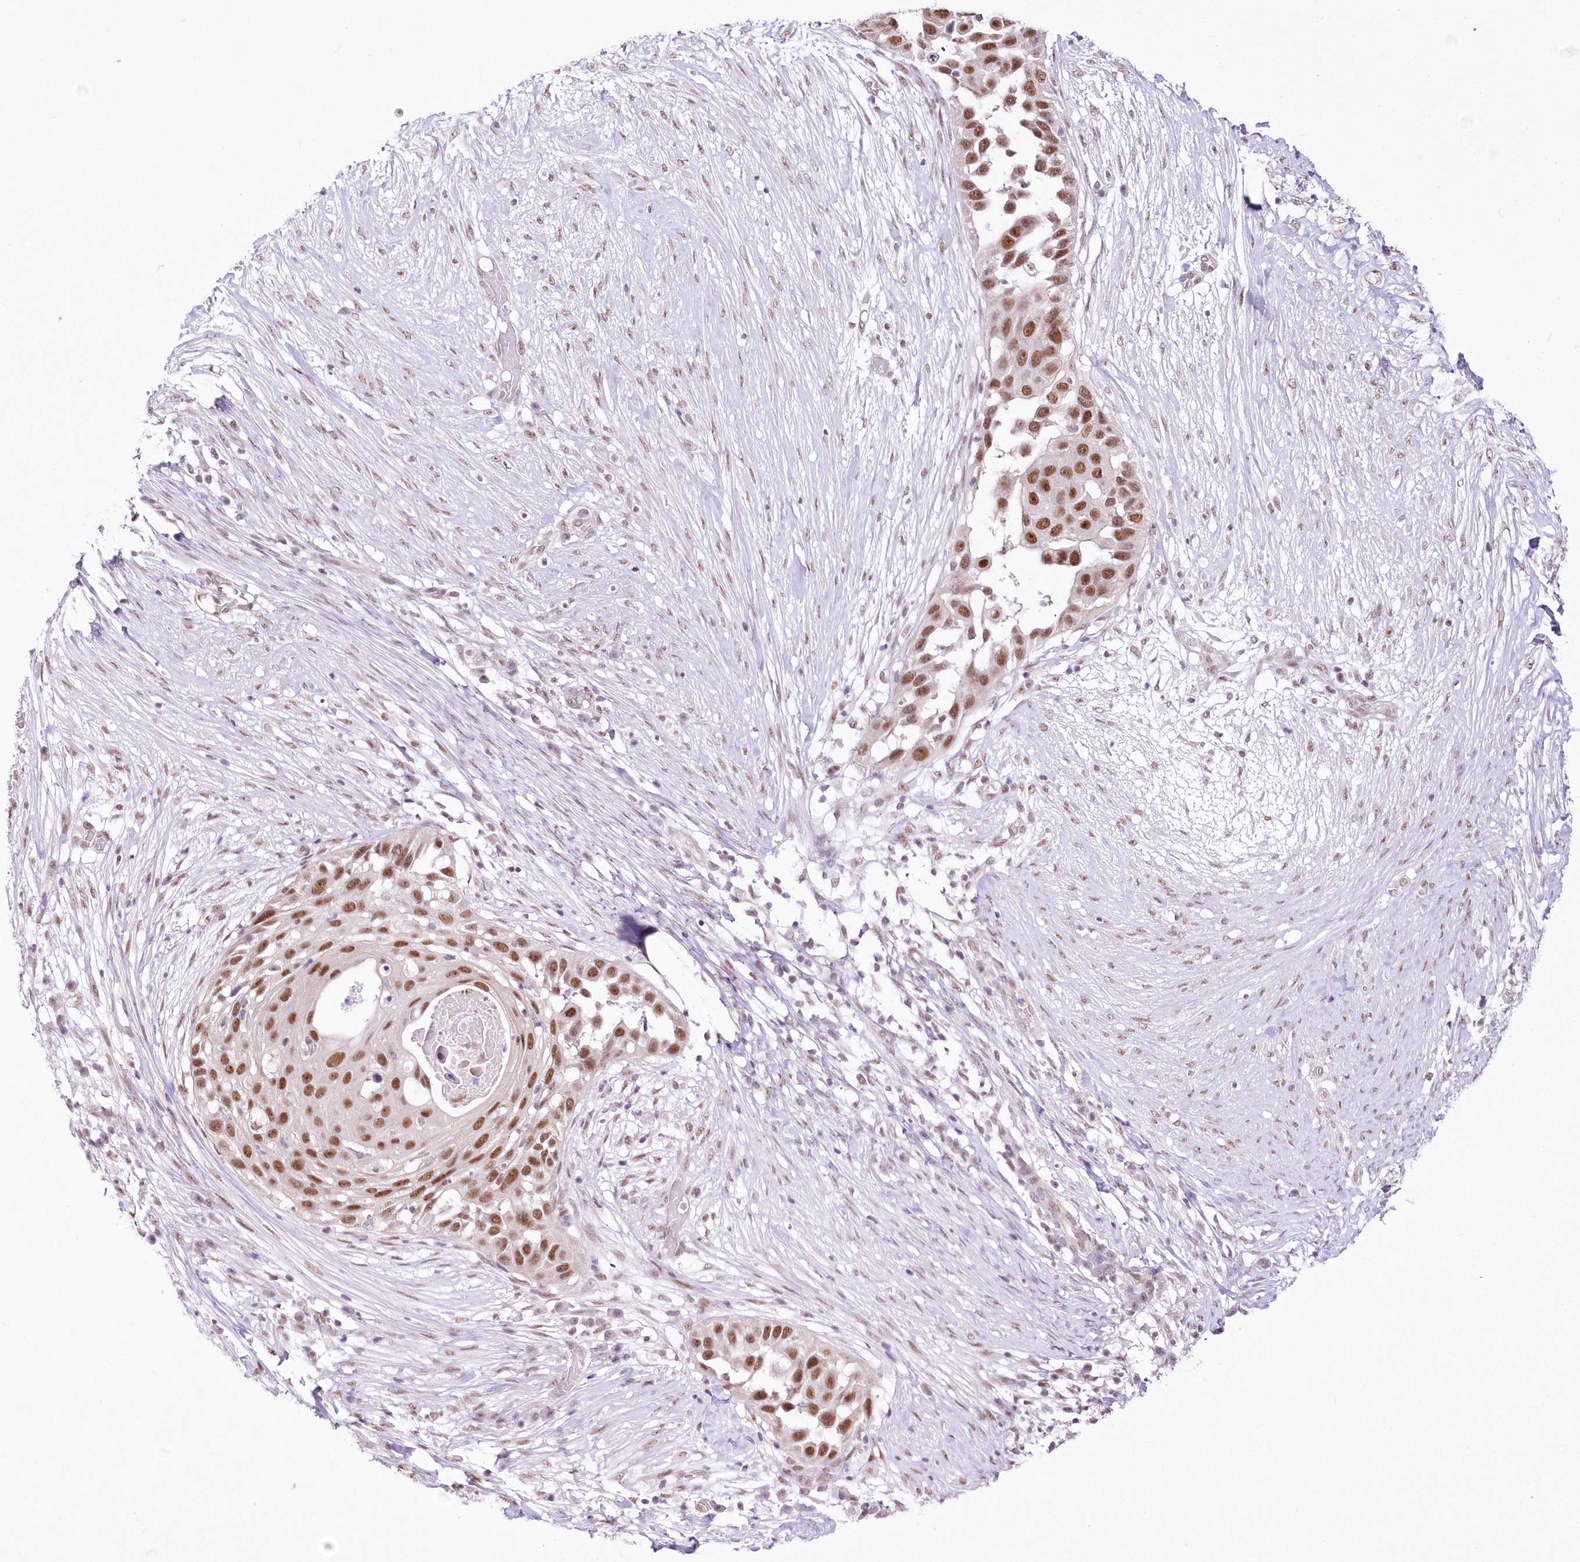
{"staining": {"intensity": "strong", "quantity": ">75%", "location": "nuclear"}, "tissue": "skin cancer", "cell_type": "Tumor cells", "image_type": "cancer", "snomed": [{"axis": "morphology", "description": "Squamous cell carcinoma, NOS"}, {"axis": "topography", "description": "Skin"}], "caption": "Tumor cells demonstrate high levels of strong nuclear positivity in about >75% of cells in skin cancer.", "gene": "NSUN2", "patient": {"sex": "female", "age": 44}}